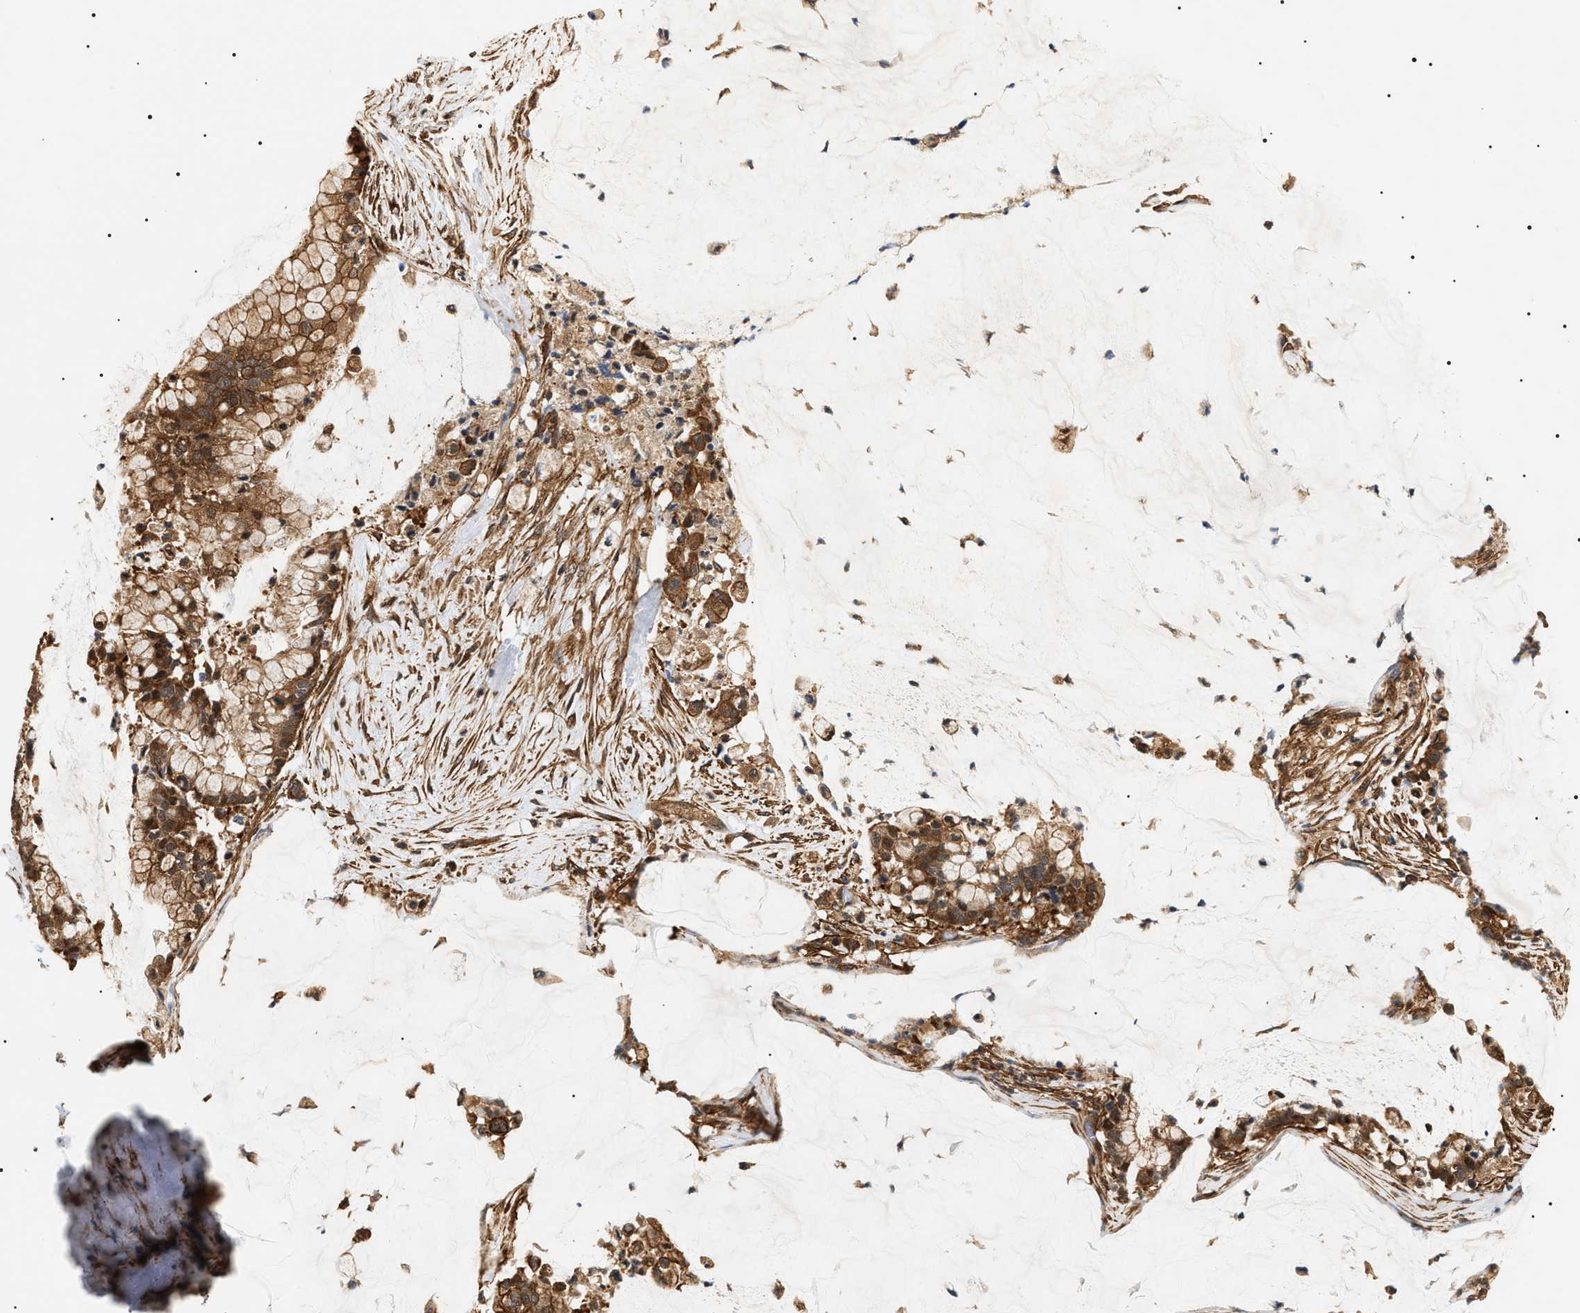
{"staining": {"intensity": "moderate", "quantity": ">75%", "location": "cytoplasmic/membranous"}, "tissue": "pancreatic cancer", "cell_type": "Tumor cells", "image_type": "cancer", "snomed": [{"axis": "morphology", "description": "Adenocarcinoma, NOS"}, {"axis": "topography", "description": "Pancreas"}], "caption": "A photomicrograph showing moderate cytoplasmic/membranous staining in approximately >75% of tumor cells in adenocarcinoma (pancreatic), as visualized by brown immunohistochemical staining.", "gene": "SH3GLB2", "patient": {"sex": "male", "age": 41}}